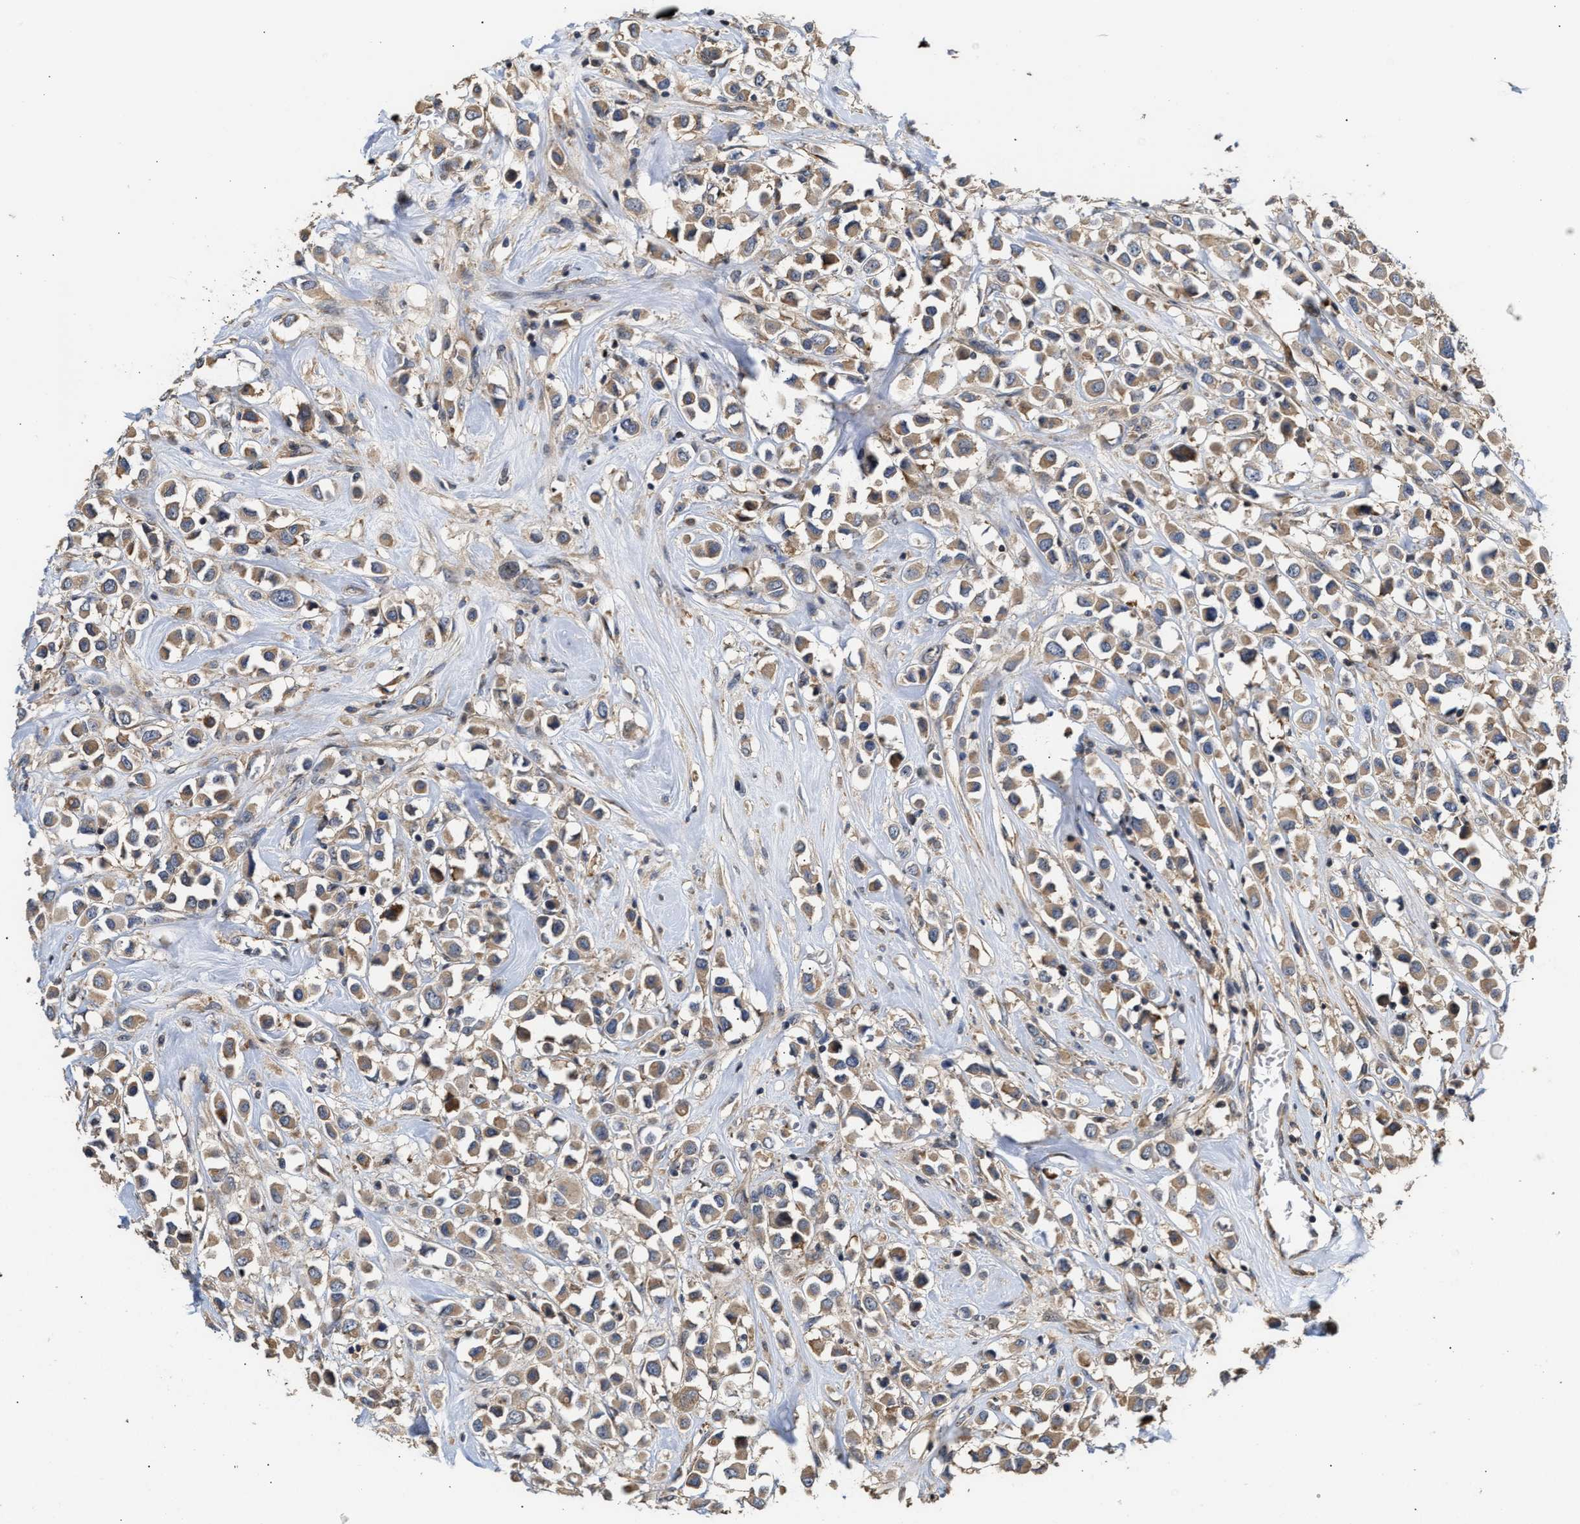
{"staining": {"intensity": "weak", "quantity": ">75%", "location": "cytoplasmic/membranous"}, "tissue": "breast cancer", "cell_type": "Tumor cells", "image_type": "cancer", "snomed": [{"axis": "morphology", "description": "Duct carcinoma"}, {"axis": "topography", "description": "Breast"}], "caption": "Immunohistochemical staining of human breast infiltrating ductal carcinoma reveals low levels of weak cytoplasmic/membranous protein expression in about >75% of tumor cells.", "gene": "CLIP2", "patient": {"sex": "female", "age": 61}}